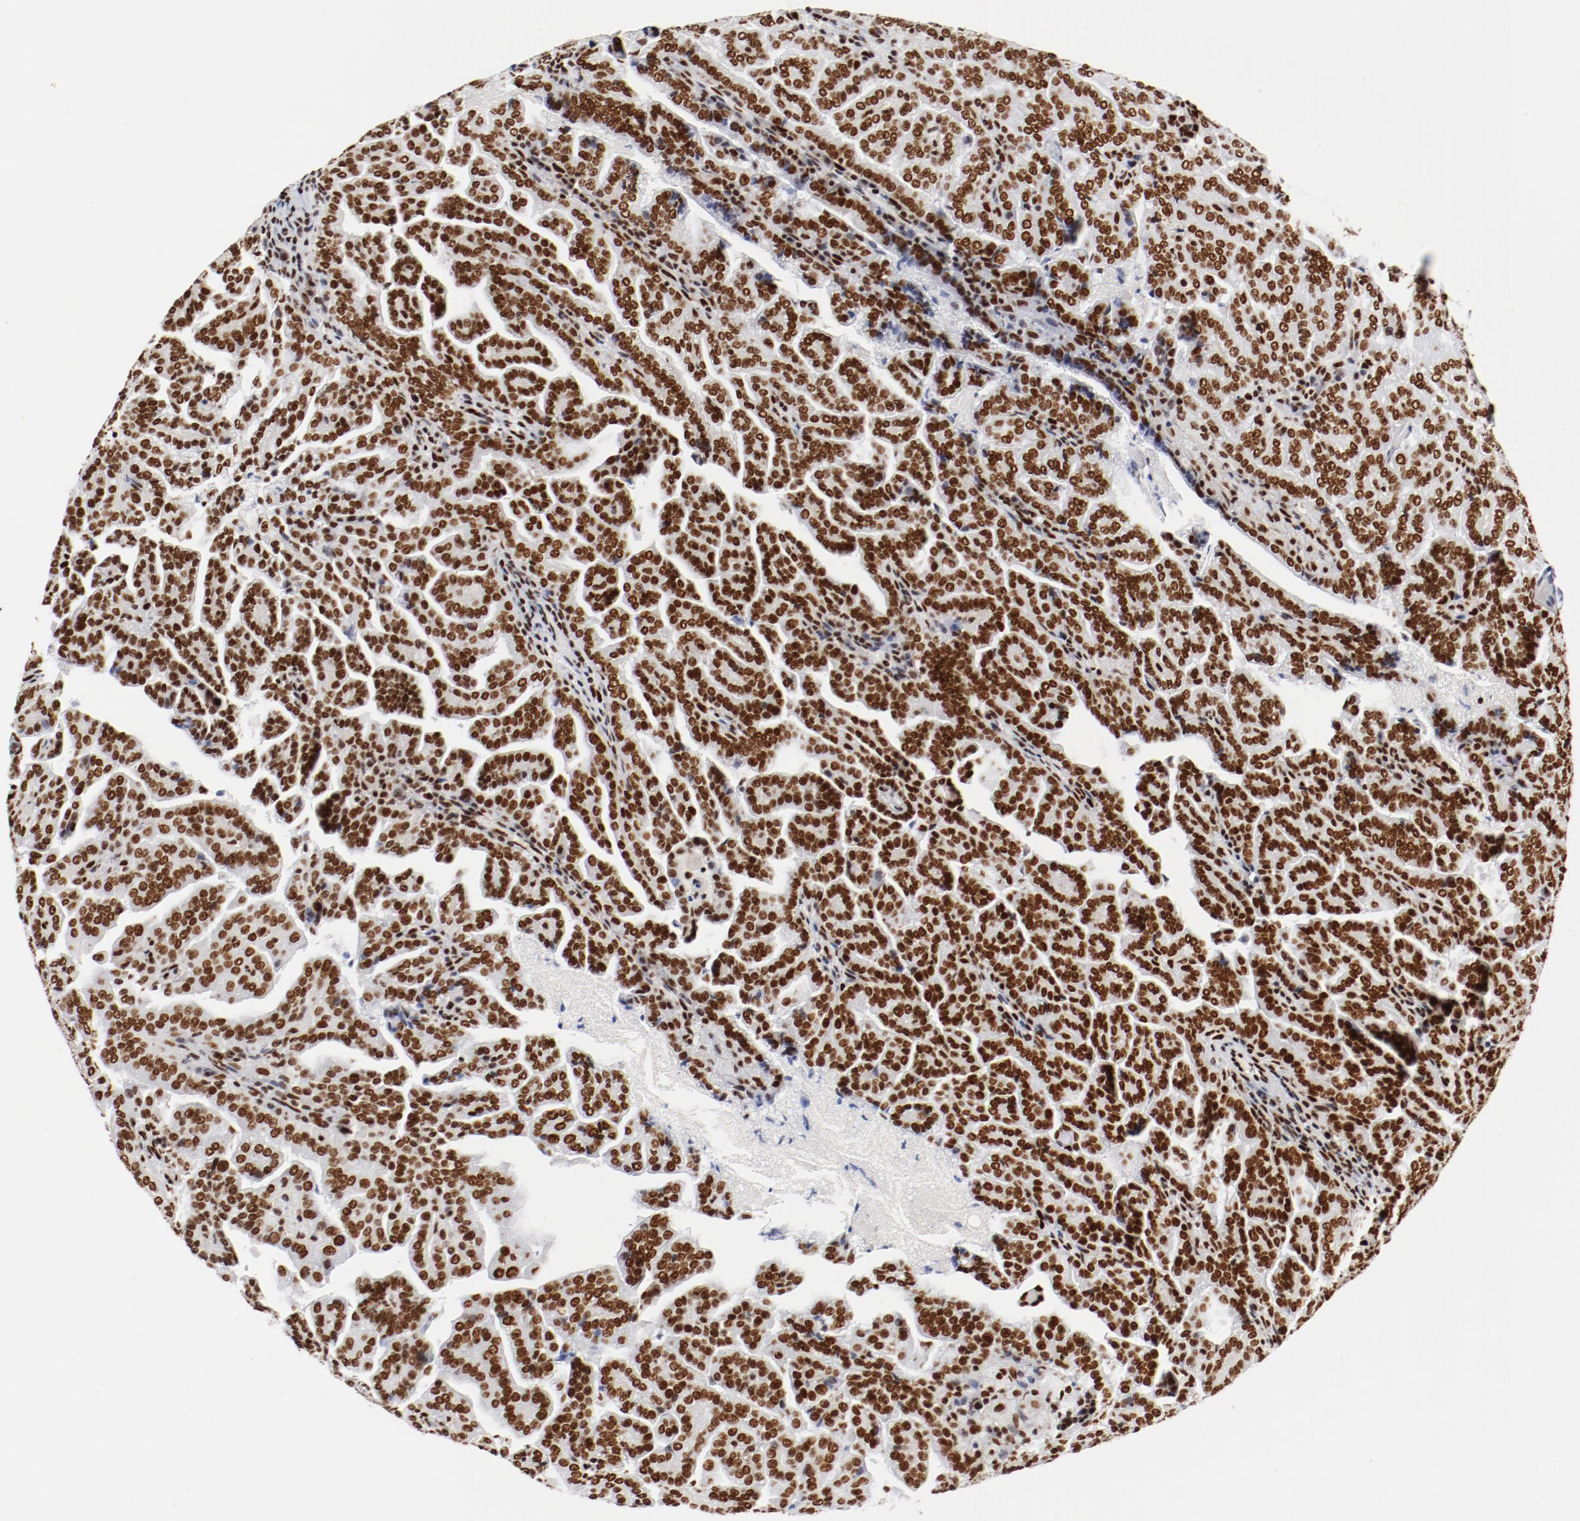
{"staining": {"intensity": "strong", "quantity": ">75%", "location": "nuclear"}, "tissue": "renal cancer", "cell_type": "Tumor cells", "image_type": "cancer", "snomed": [{"axis": "morphology", "description": "Adenocarcinoma, NOS"}, {"axis": "topography", "description": "Kidney"}], "caption": "Renal cancer was stained to show a protein in brown. There is high levels of strong nuclear staining in about >75% of tumor cells.", "gene": "CTBP1", "patient": {"sex": "male", "age": 61}}